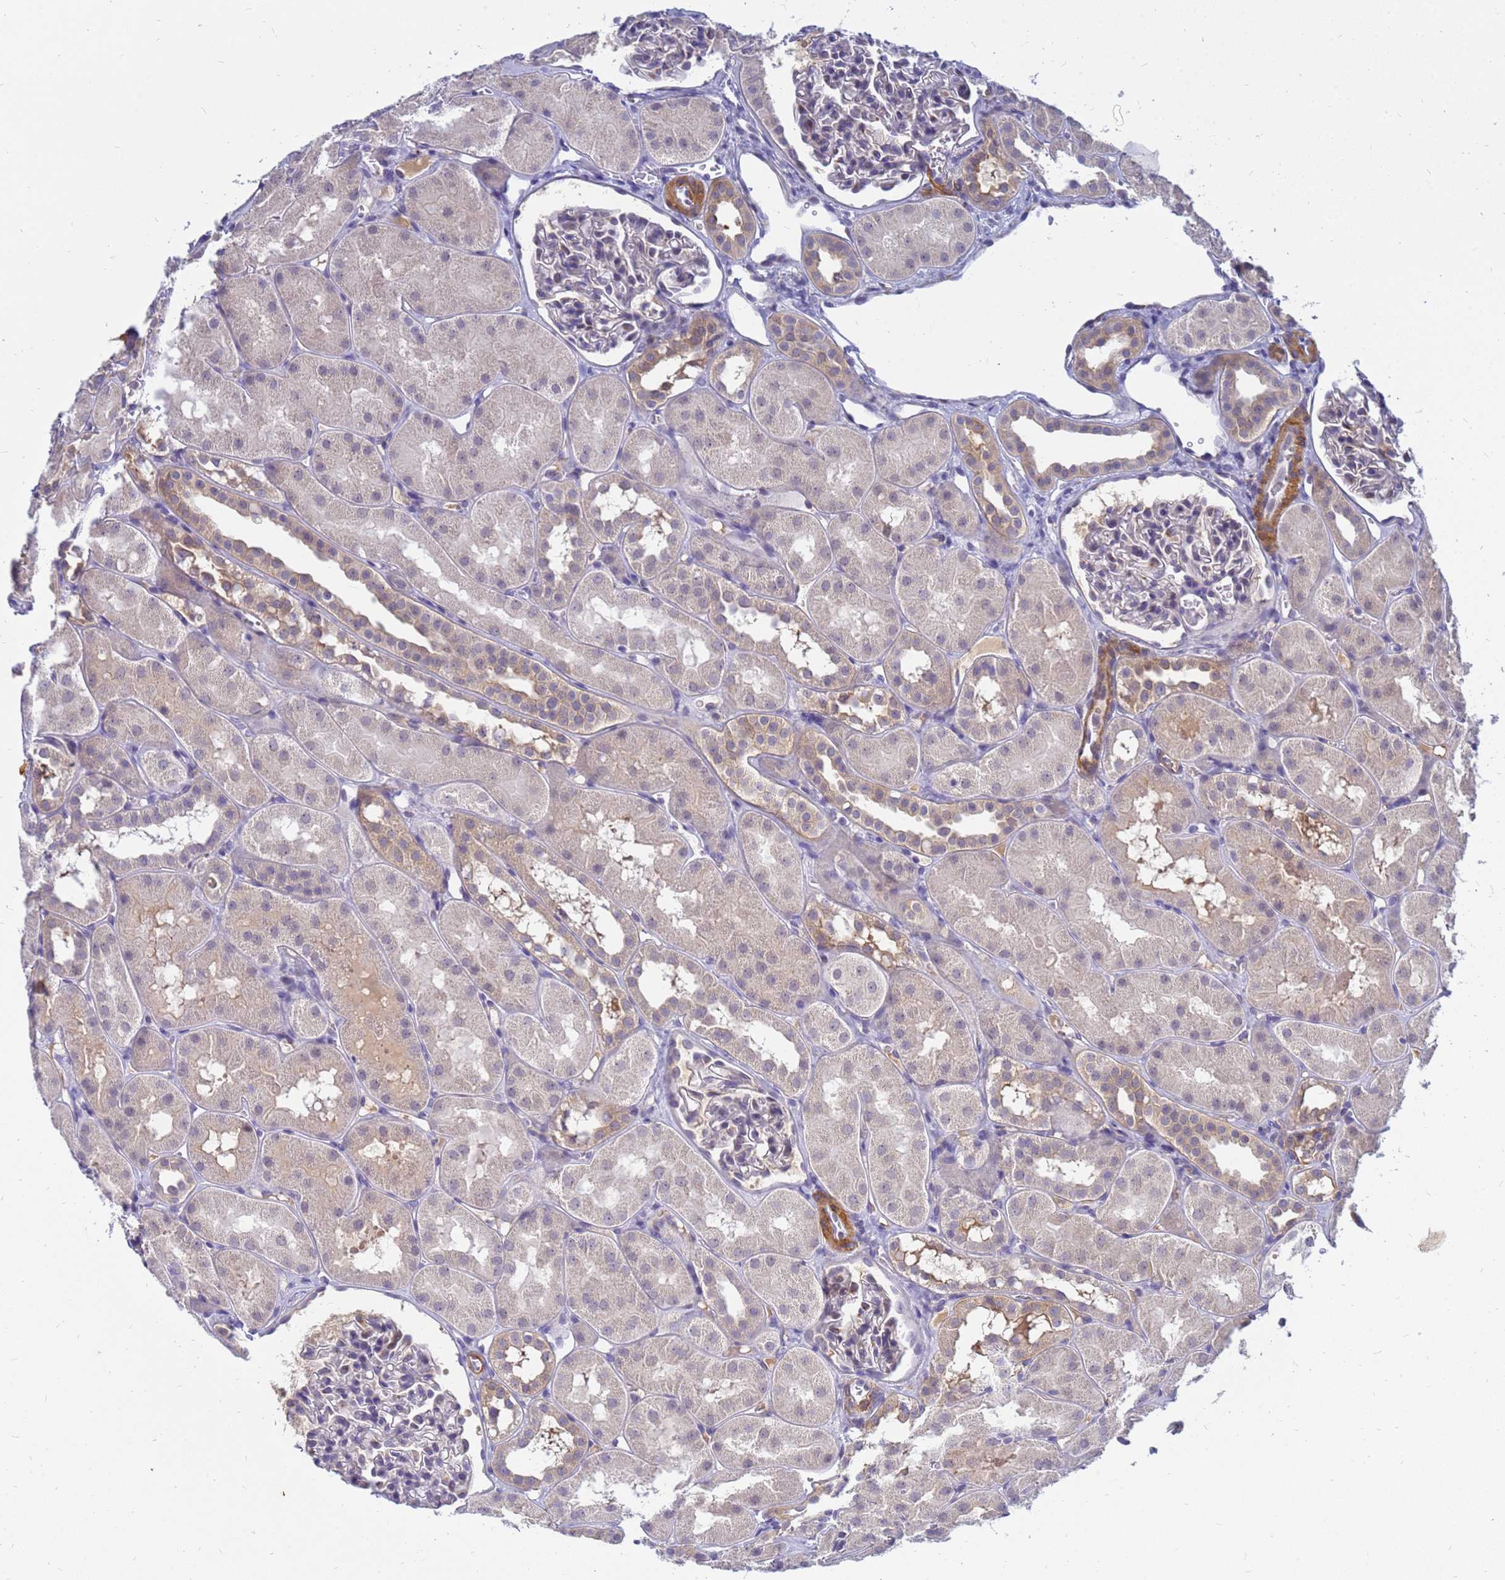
{"staining": {"intensity": "weak", "quantity": "<25%", "location": "nuclear"}, "tissue": "kidney", "cell_type": "Cells in glomeruli", "image_type": "normal", "snomed": [{"axis": "morphology", "description": "Normal tissue, NOS"}, {"axis": "topography", "description": "Kidney"}, {"axis": "topography", "description": "Urinary bladder"}], "caption": "Immunohistochemistry (IHC) of unremarkable human kidney reveals no positivity in cells in glomeruli.", "gene": "SRGAP3", "patient": {"sex": "male", "age": 16}}